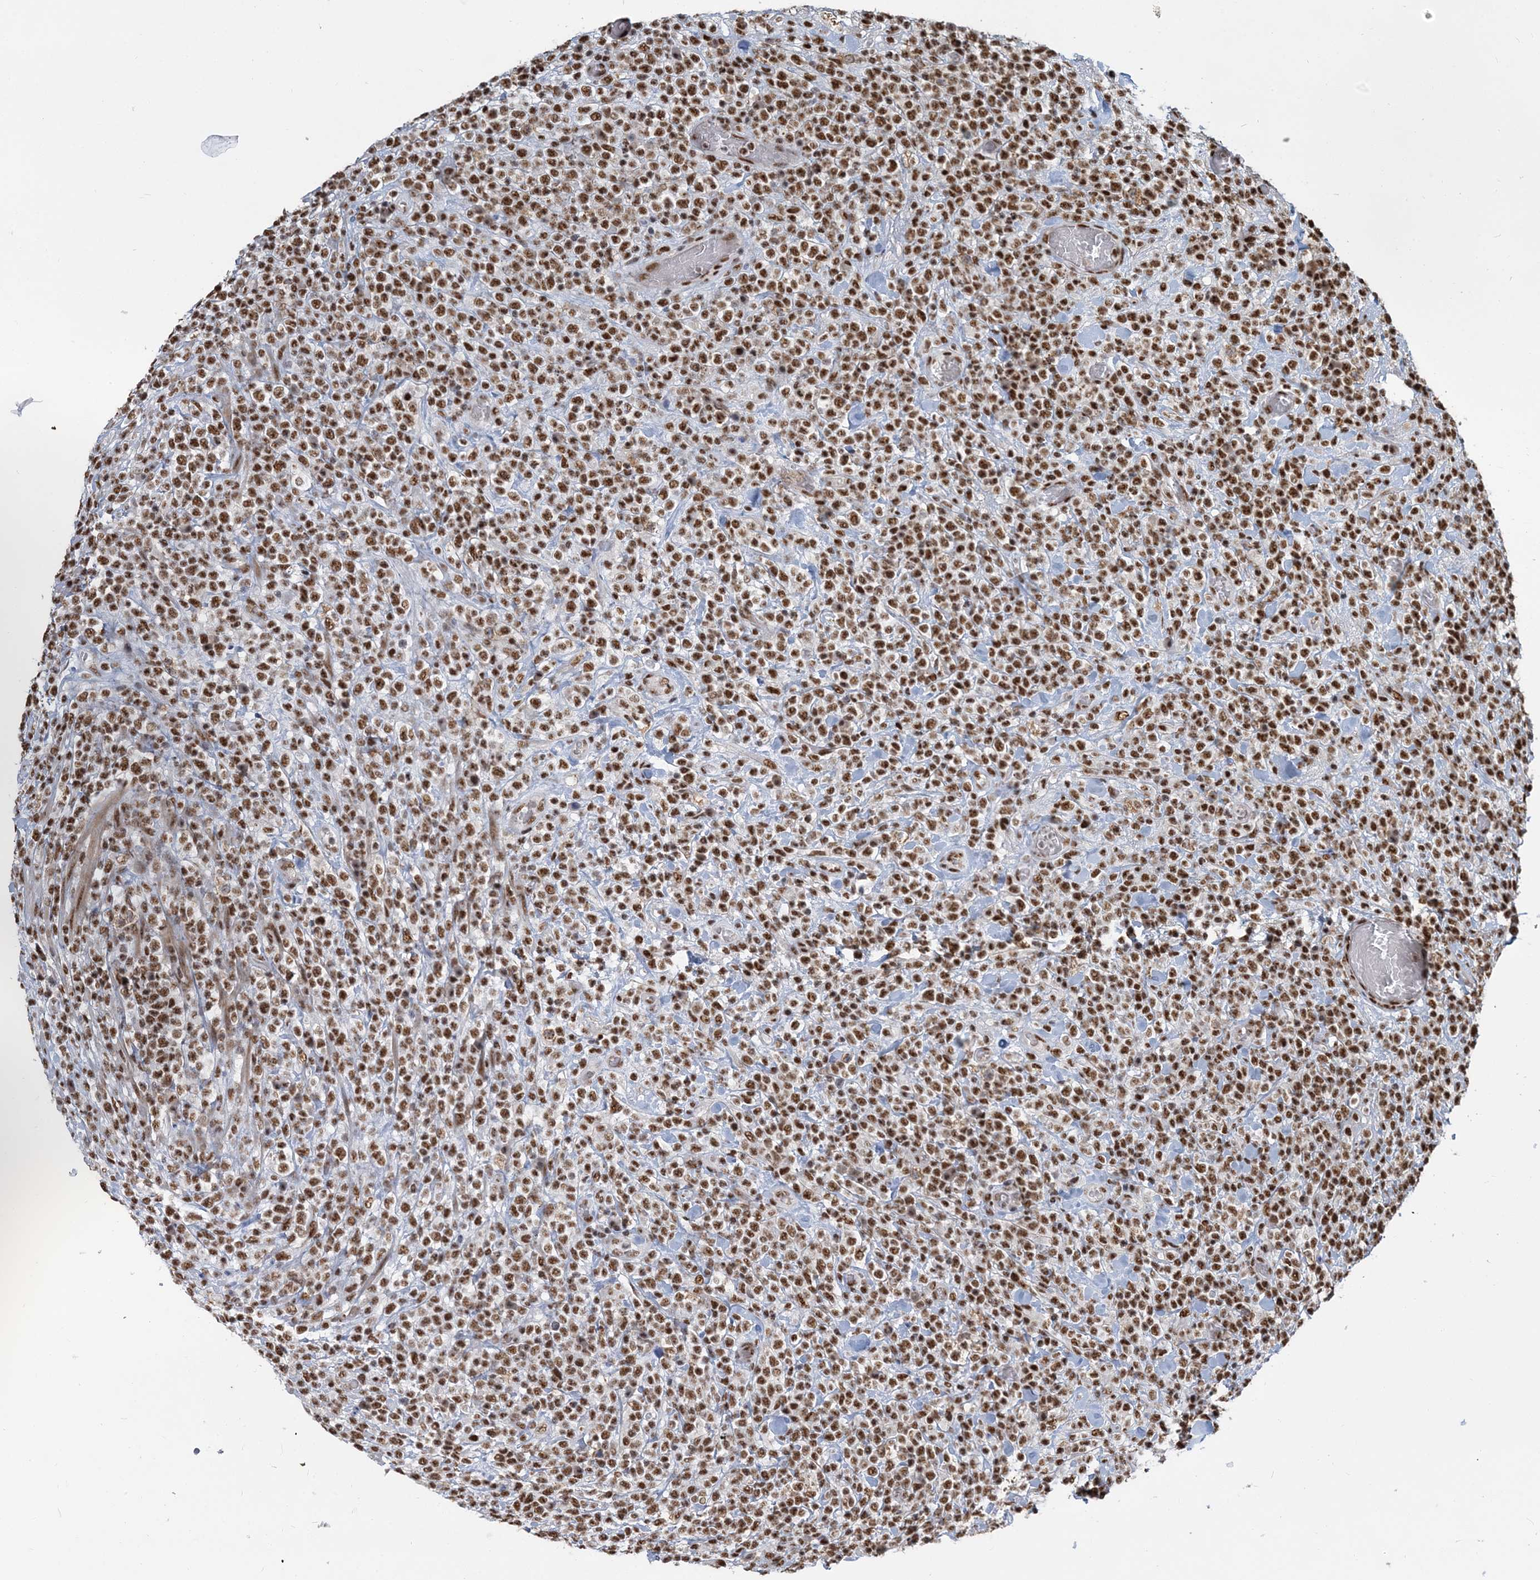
{"staining": {"intensity": "strong", "quantity": ">75%", "location": "nuclear"}, "tissue": "lymphoma", "cell_type": "Tumor cells", "image_type": "cancer", "snomed": [{"axis": "morphology", "description": "Malignant lymphoma, non-Hodgkin's type, High grade"}, {"axis": "topography", "description": "Colon"}], "caption": "Protein expression analysis of lymphoma demonstrates strong nuclear positivity in approximately >75% of tumor cells. Nuclei are stained in blue.", "gene": "PLRG1", "patient": {"sex": "female", "age": 53}}